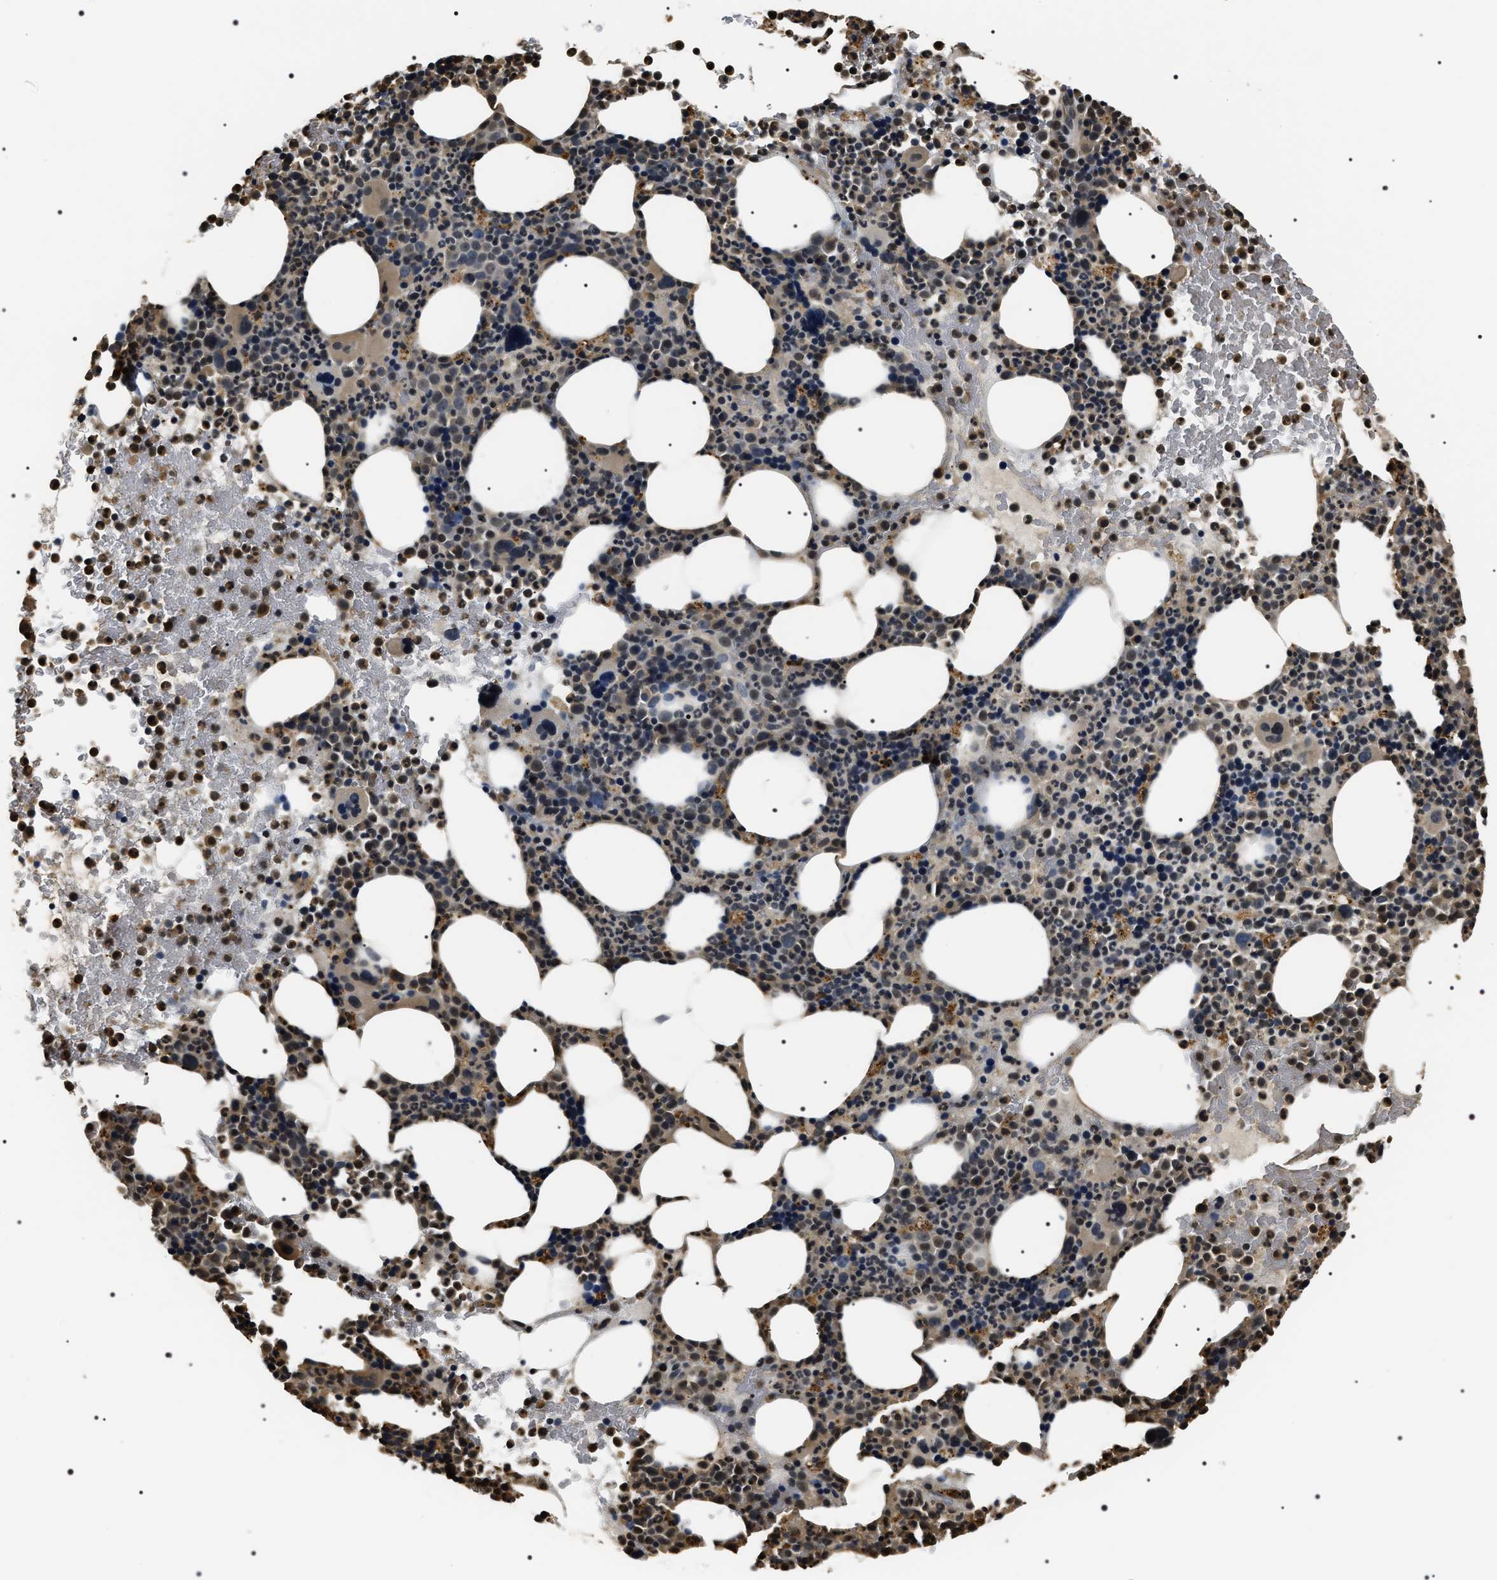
{"staining": {"intensity": "moderate", "quantity": "<25%", "location": "cytoplasmic/membranous,nuclear"}, "tissue": "bone marrow", "cell_type": "Hematopoietic cells", "image_type": "normal", "snomed": [{"axis": "morphology", "description": "Normal tissue, NOS"}, {"axis": "morphology", "description": "Inflammation, NOS"}, {"axis": "topography", "description": "Bone marrow"}], "caption": "Immunohistochemistry (IHC) of benign human bone marrow shows low levels of moderate cytoplasmic/membranous,nuclear staining in approximately <25% of hematopoietic cells.", "gene": "ARHGAP22", "patient": {"sex": "male", "age": 73}}